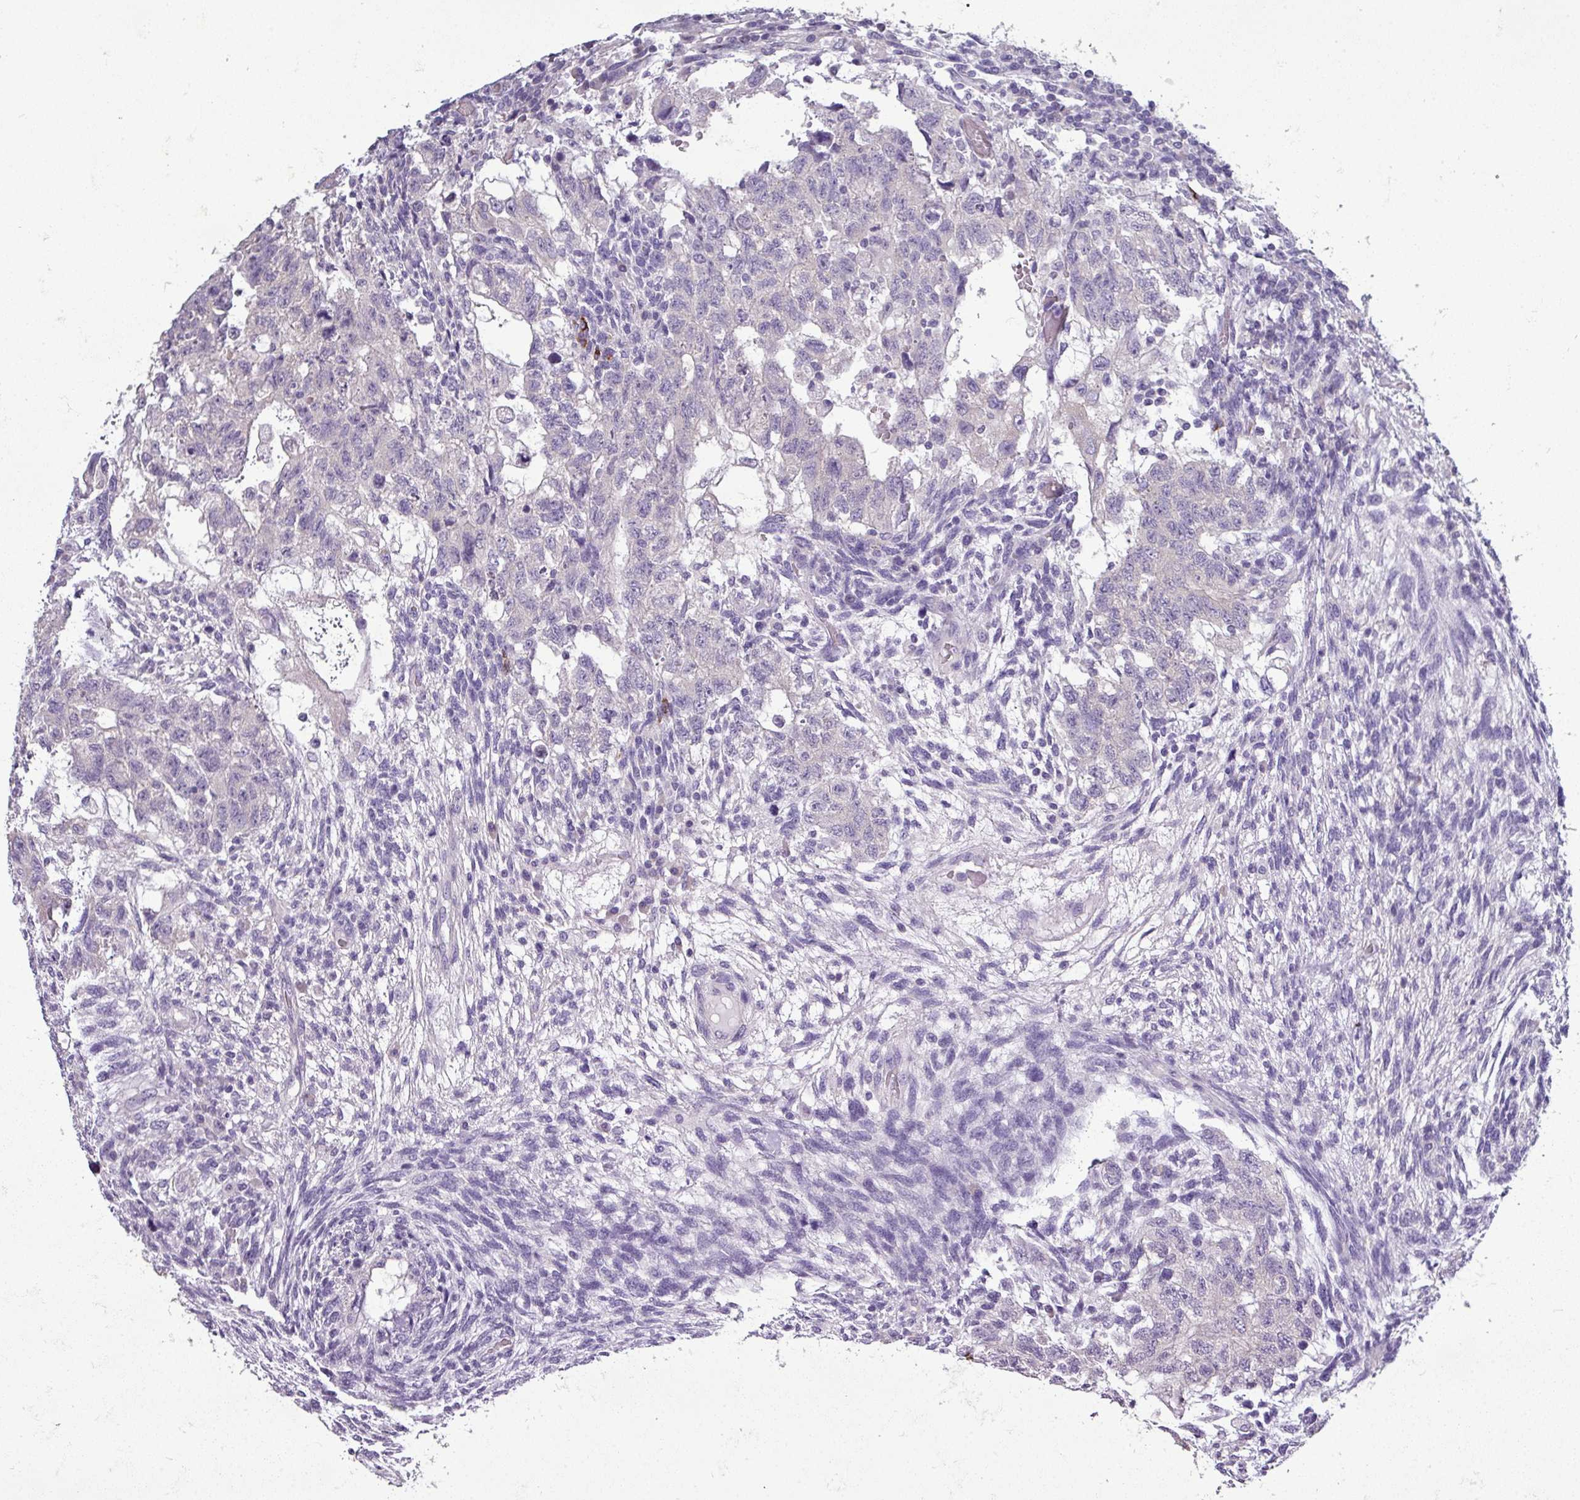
{"staining": {"intensity": "negative", "quantity": "none", "location": "none"}, "tissue": "testis cancer", "cell_type": "Tumor cells", "image_type": "cancer", "snomed": [{"axis": "morphology", "description": "Normal tissue, NOS"}, {"axis": "morphology", "description": "Carcinoma, Embryonal, NOS"}, {"axis": "topography", "description": "Testis"}], "caption": "Histopathology image shows no significant protein staining in tumor cells of testis cancer (embryonal carcinoma).", "gene": "DNAAF9", "patient": {"sex": "male", "age": 36}}